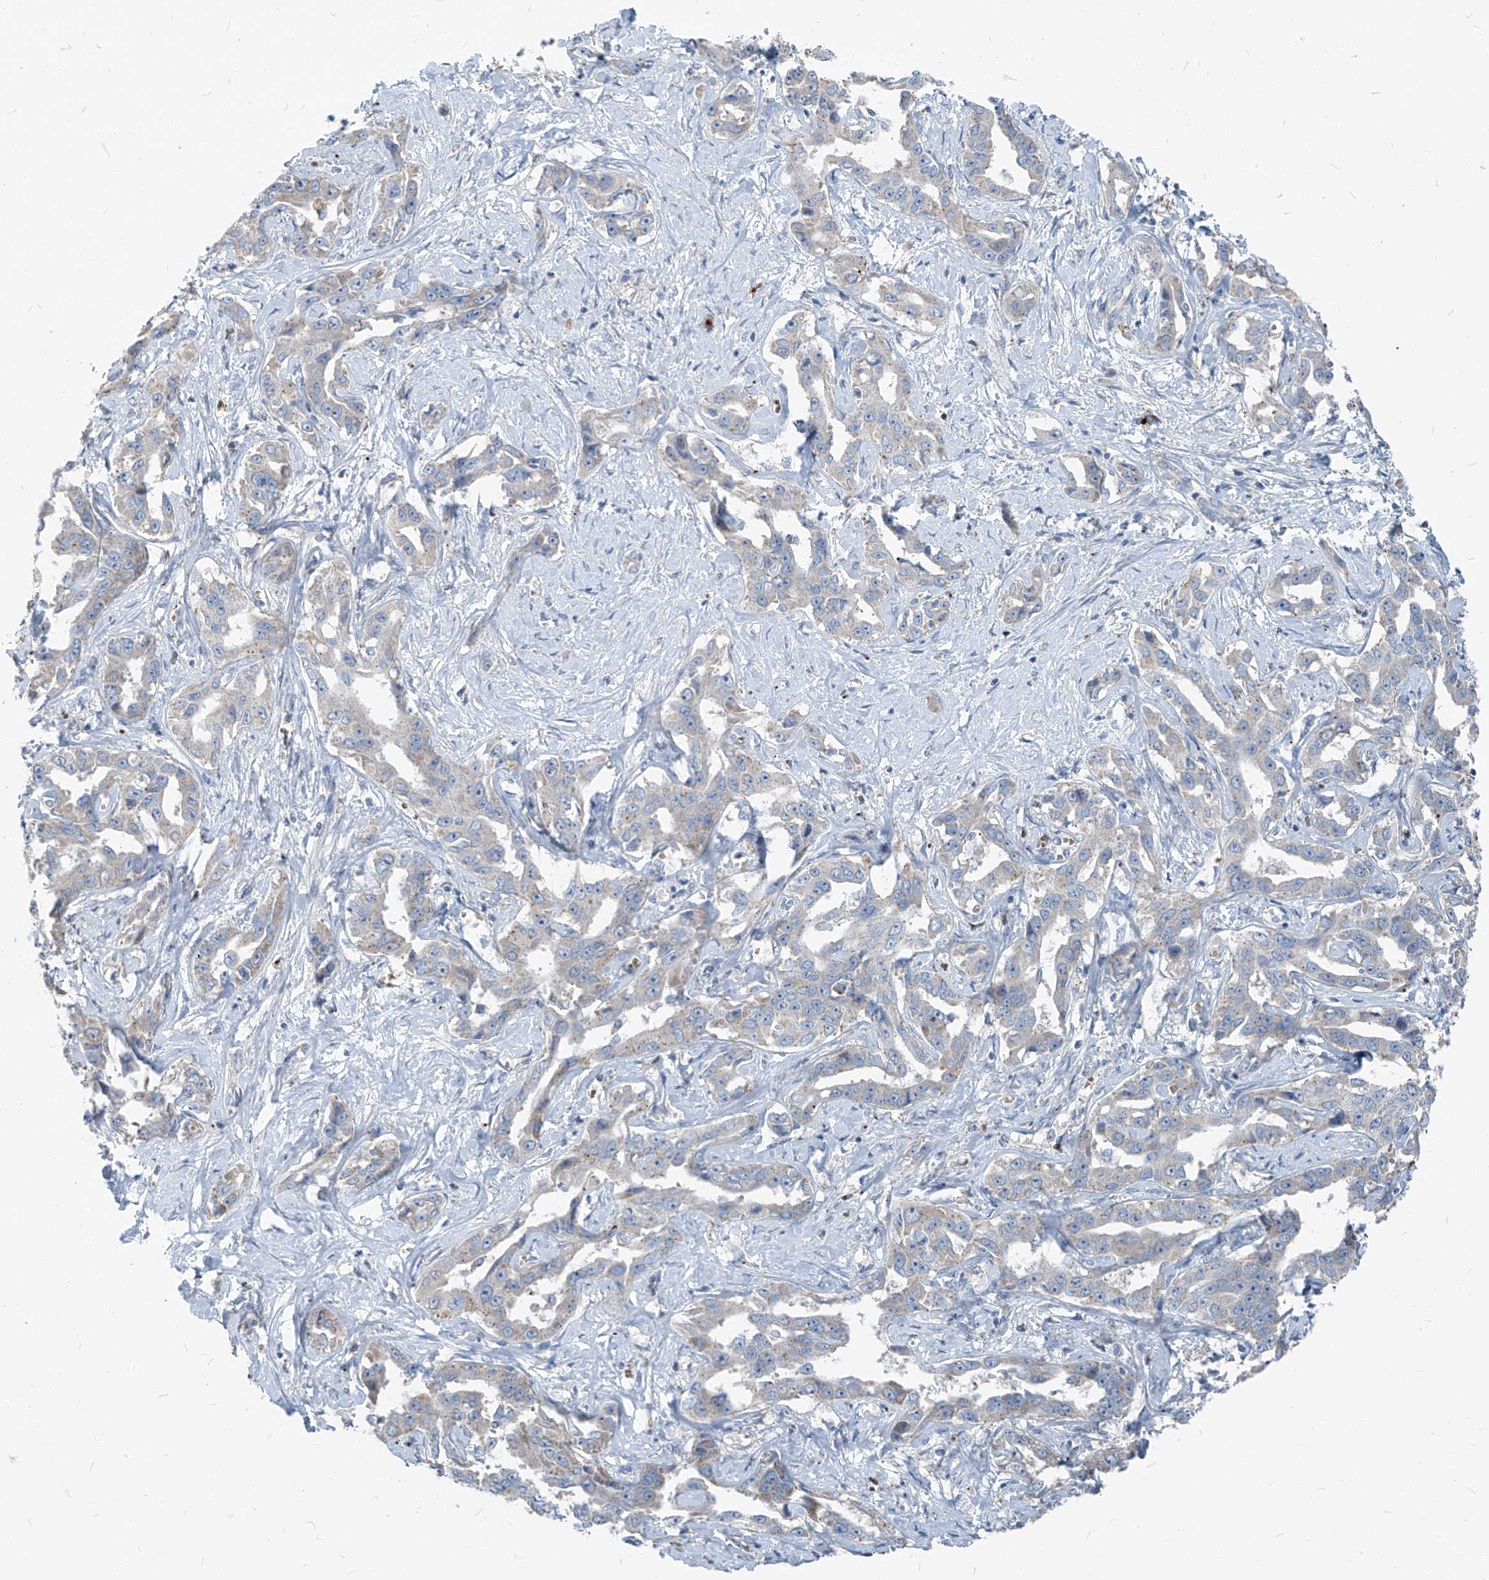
{"staining": {"intensity": "weak", "quantity": "<25%", "location": "cytoplasmic/membranous"}, "tissue": "liver cancer", "cell_type": "Tumor cells", "image_type": "cancer", "snomed": [{"axis": "morphology", "description": "Cholangiocarcinoma"}, {"axis": "topography", "description": "Liver"}], "caption": "An IHC micrograph of liver cholangiocarcinoma is shown. There is no staining in tumor cells of liver cholangiocarcinoma.", "gene": "CHMP2B", "patient": {"sex": "male", "age": 59}}